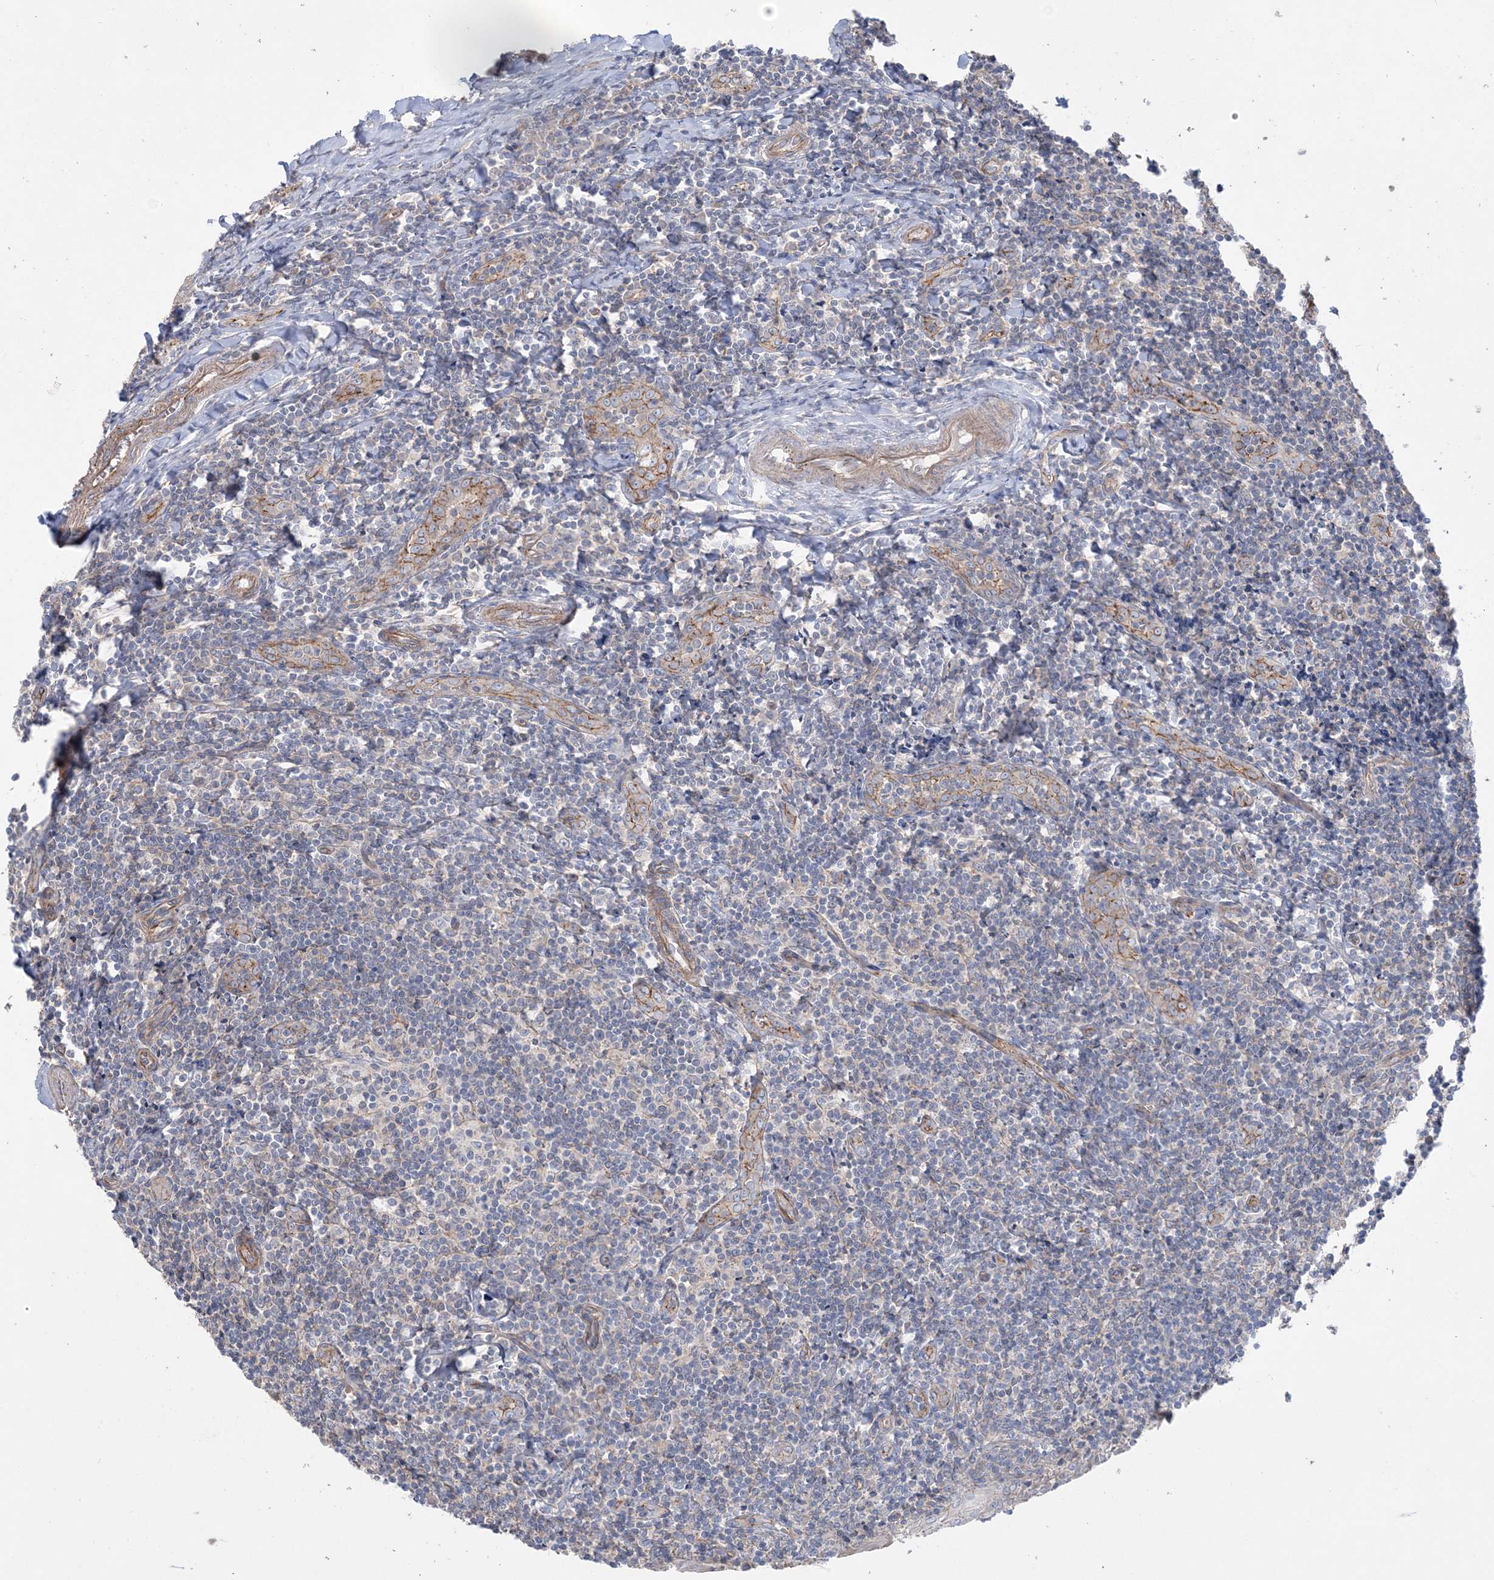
{"staining": {"intensity": "negative", "quantity": "none", "location": "none"}, "tissue": "tonsil", "cell_type": "Germinal center cells", "image_type": "normal", "snomed": [{"axis": "morphology", "description": "Normal tissue, NOS"}, {"axis": "topography", "description": "Tonsil"}], "caption": "High magnification brightfield microscopy of normal tonsil stained with DAB (3,3'-diaminobenzidine) (brown) and counterstained with hematoxylin (blue): germinal center cells show no significant expression.", "gene": "PIGC", "patient": {"sex": "male", "age": 27}}